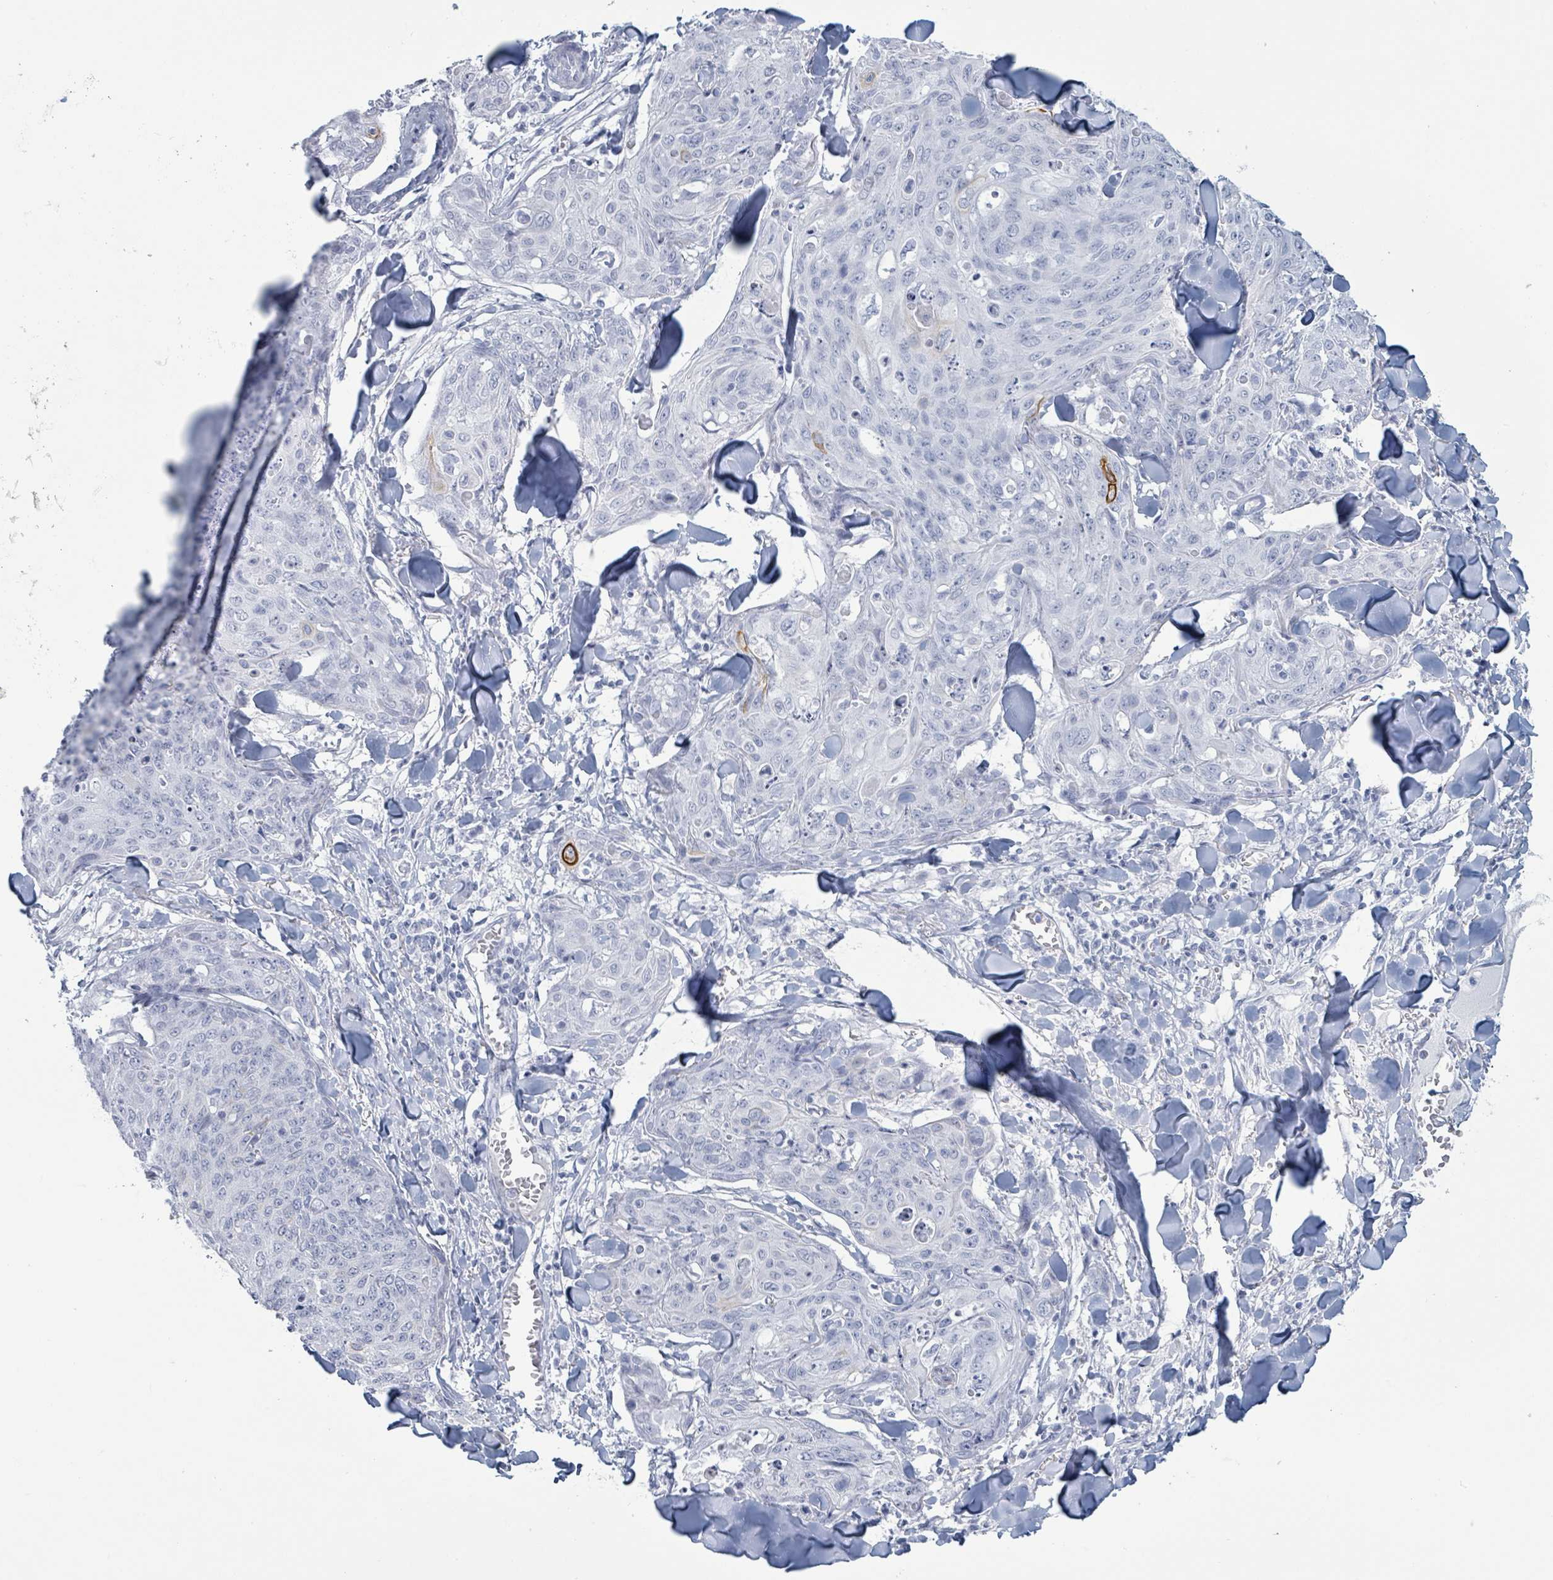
{"staining": {"intensity": "negative", "quantity": "none", "location": "none"}, "tissue": "skin cancer", "cell_type": "Tumor cells", "image_type": "cancer", "snomed": [{"axis": "morphology", "description": "Squamous cell carcinoma, NOS"}, {"axis": "topography", "description": "Skin"}, {"axis": "topography", "description": "Vulva"}], "caption": "Protein analysis of skin squamous cell carcinoma displays no significant expression in tumor cells.", "gene": "KRT8", "patient": {"sex": "female", "age": 85}}